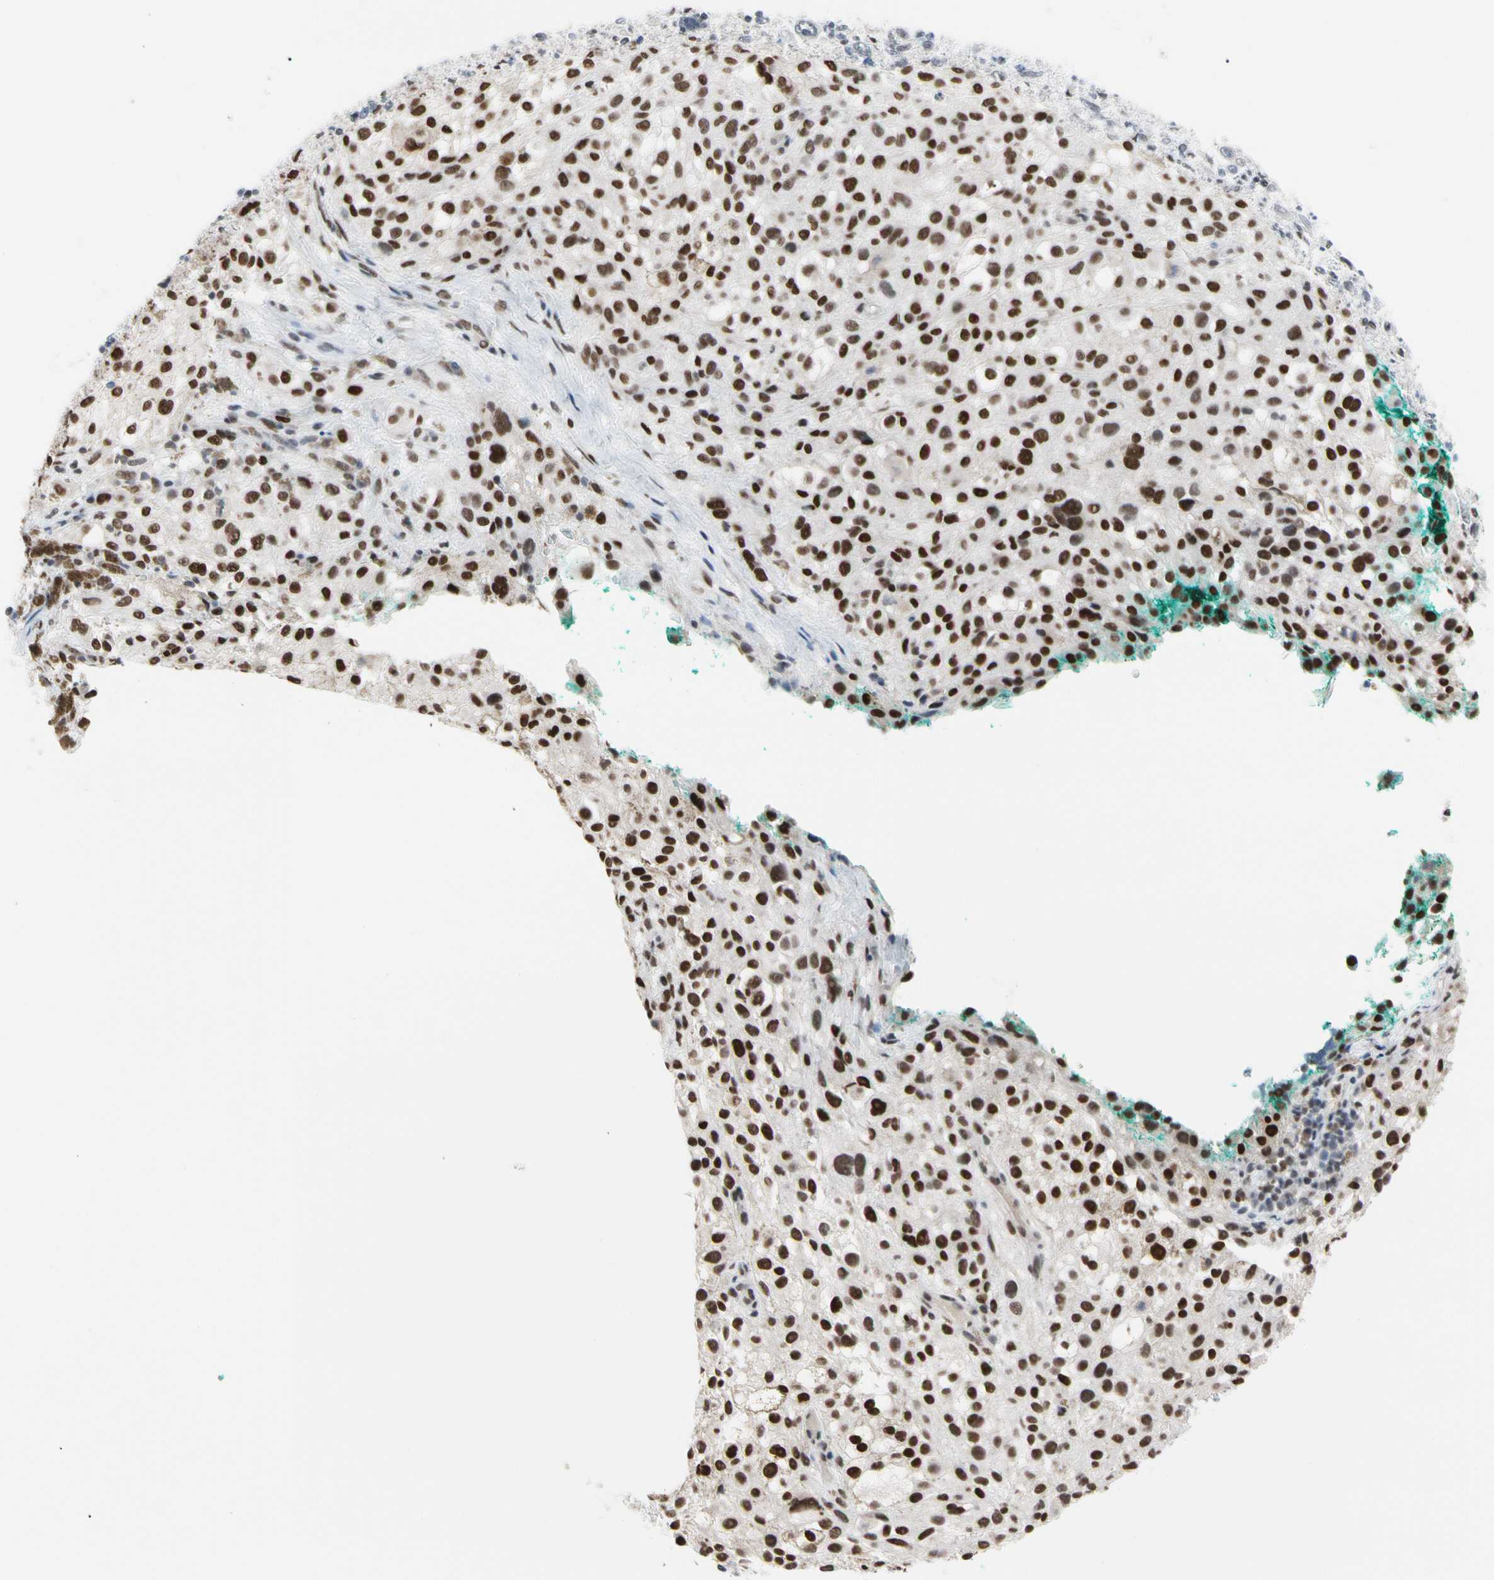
{"staining": {"intensity": "strong", "quantity": ">75%", "location": "nuclear"}, "tissue": "melanoma", "cell_type": "Tumor cells", "image_type": "cancer", "snomed": [{"axis": "morphology", "description": "Necrosis, NOS"}, {"axis": "morphology", "description": "Malignant melanoma, NOS"}, {"axis": "topography", "description": "Skin"}], "caption": "An image of melanoma stained for a protein exhibits strong nuclear brown staining in tumor cells.", "gene": "FAM98B", "patient": {"sex": "female", "age": 87}}